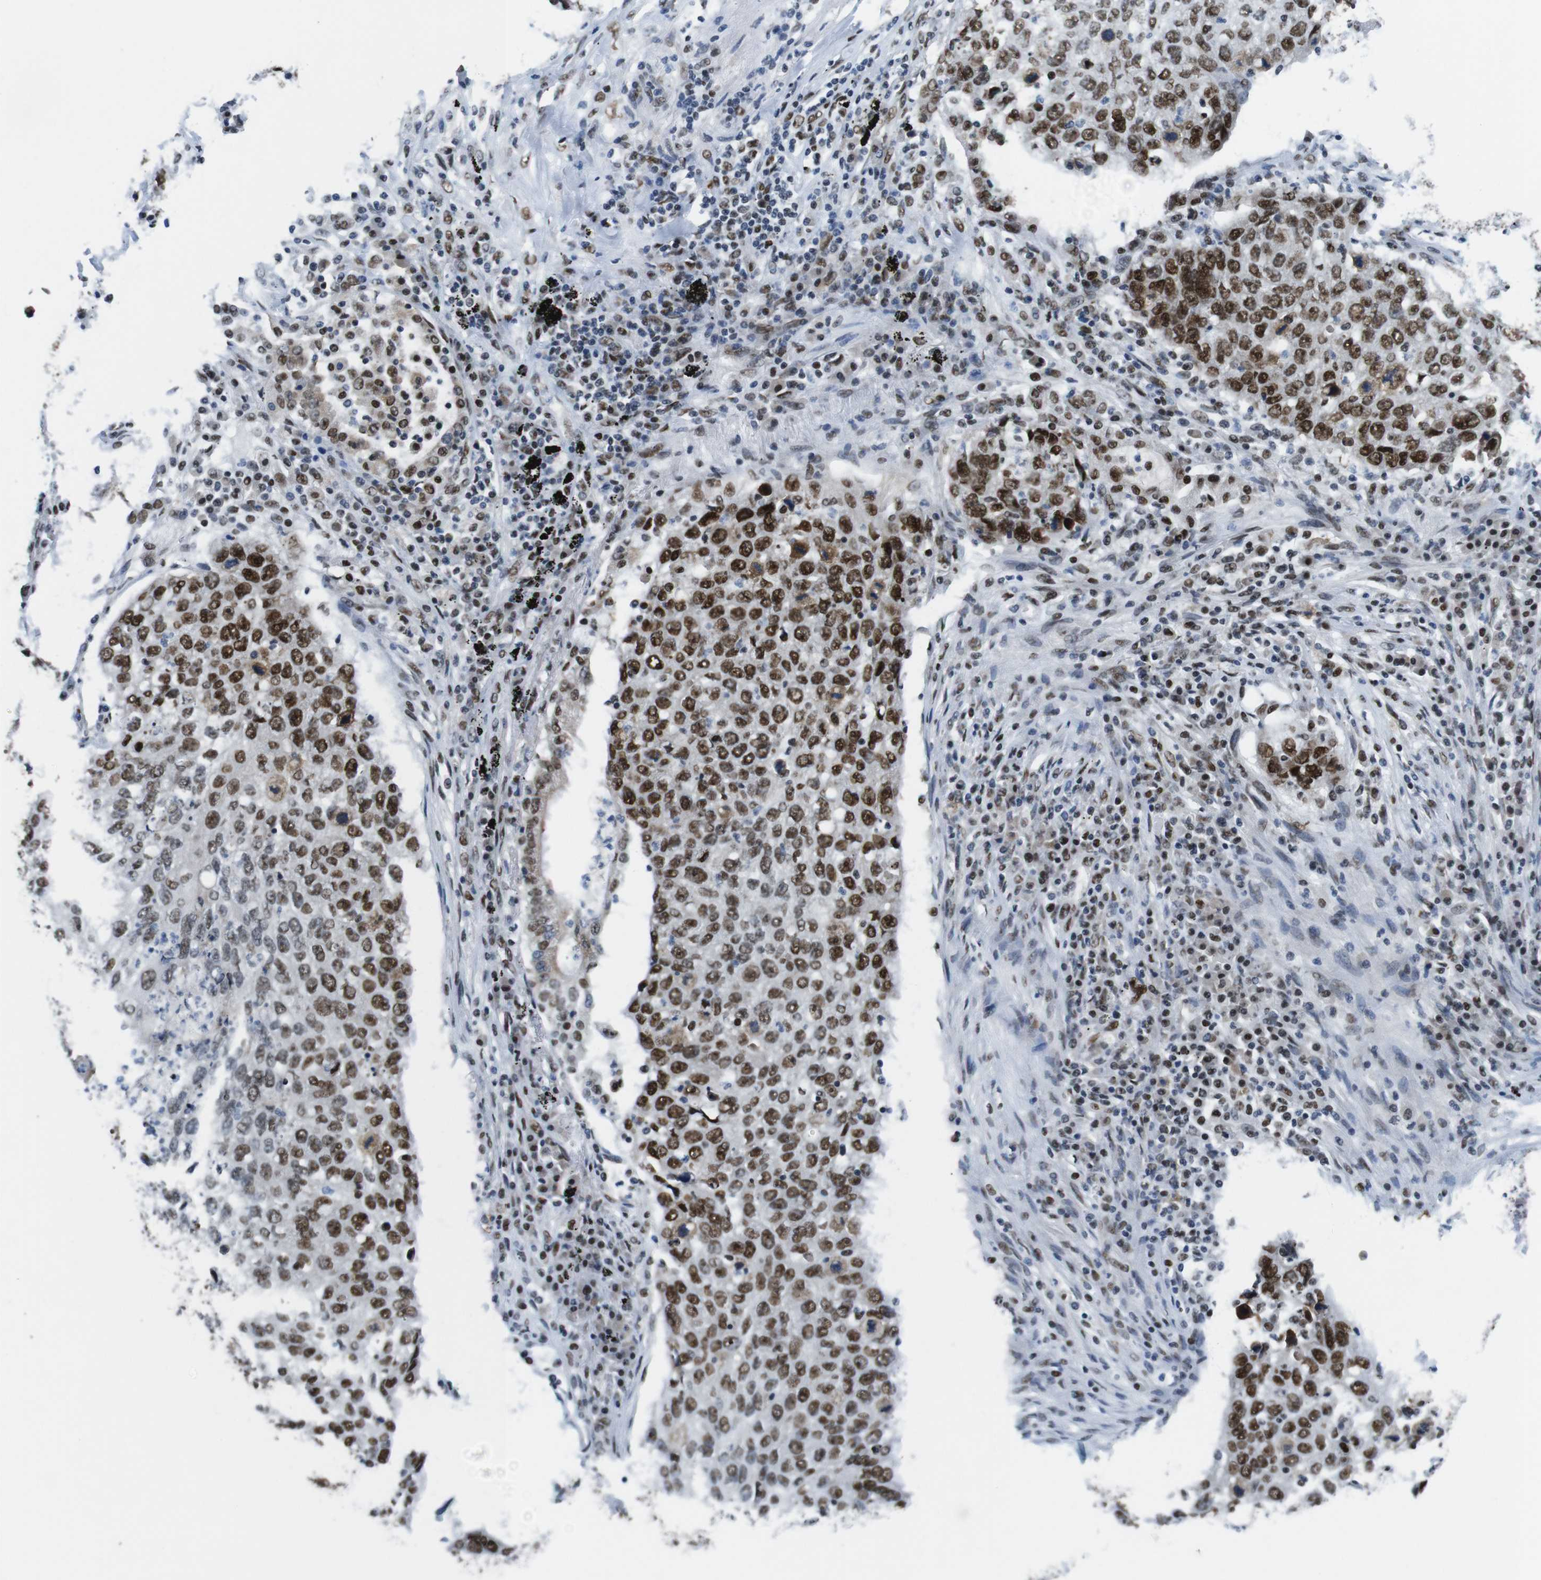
{"staining": {"intensity": "strong", "quantity": ">75%", "location": "nuclear"}, "tissue": "lung cancer", "cell_type": "Tumor cells", "image_type": "cancer", "snomed": [{"axis": "morphology", "description": "Squamous cell carcinoma, NOS"}, {"axis": "topography", "description": "Lung"}], "caption": "Tumor cells demonstrate high levels of strong nuclear staining in about >75% of cells in human squamous cell carcinoma (lung).", "gene": "PSME3", "patient": {"sex": "female", "age": 63}}